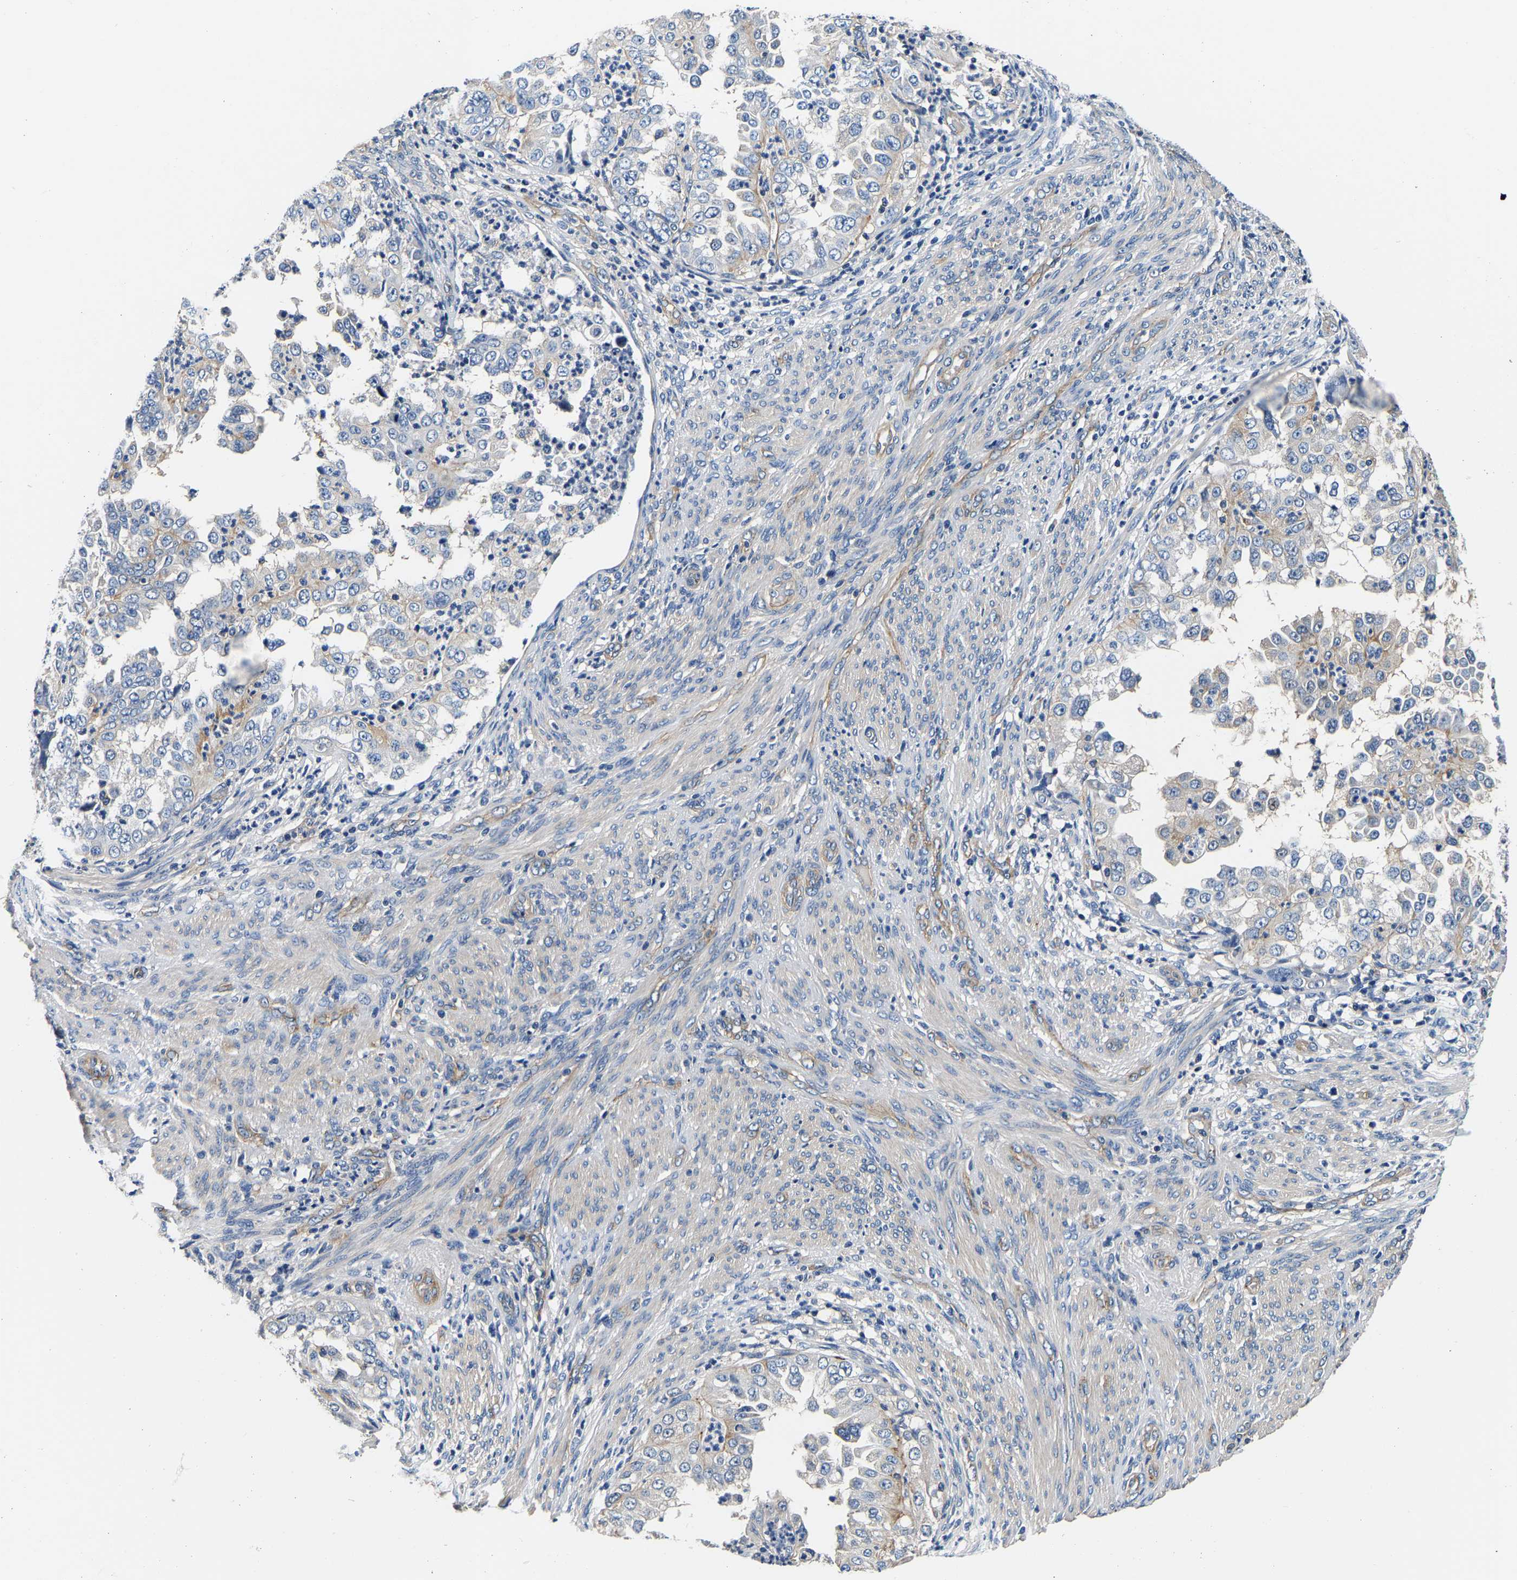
{"staining": {"intensity": "negative", "quantity": "none", "location": "none"}, "tissue": "endometrial cancer", "cell_type": "Tumor cells", "image_type": "cancer", "snomed": [{"axis": "morphology", "description": "Adenocarcinoma, NOS"}, {"axis": "topography", "description": "Endometrium"}], "caption": "Immunohistochemical staining of endometrial cancer shows no significant positivity in tumor cells. (DAB immunohistochemistry (IHC), high magnification).", "gene": "SH3GLB1", "patient": {"sex": "female", "age": 85}}